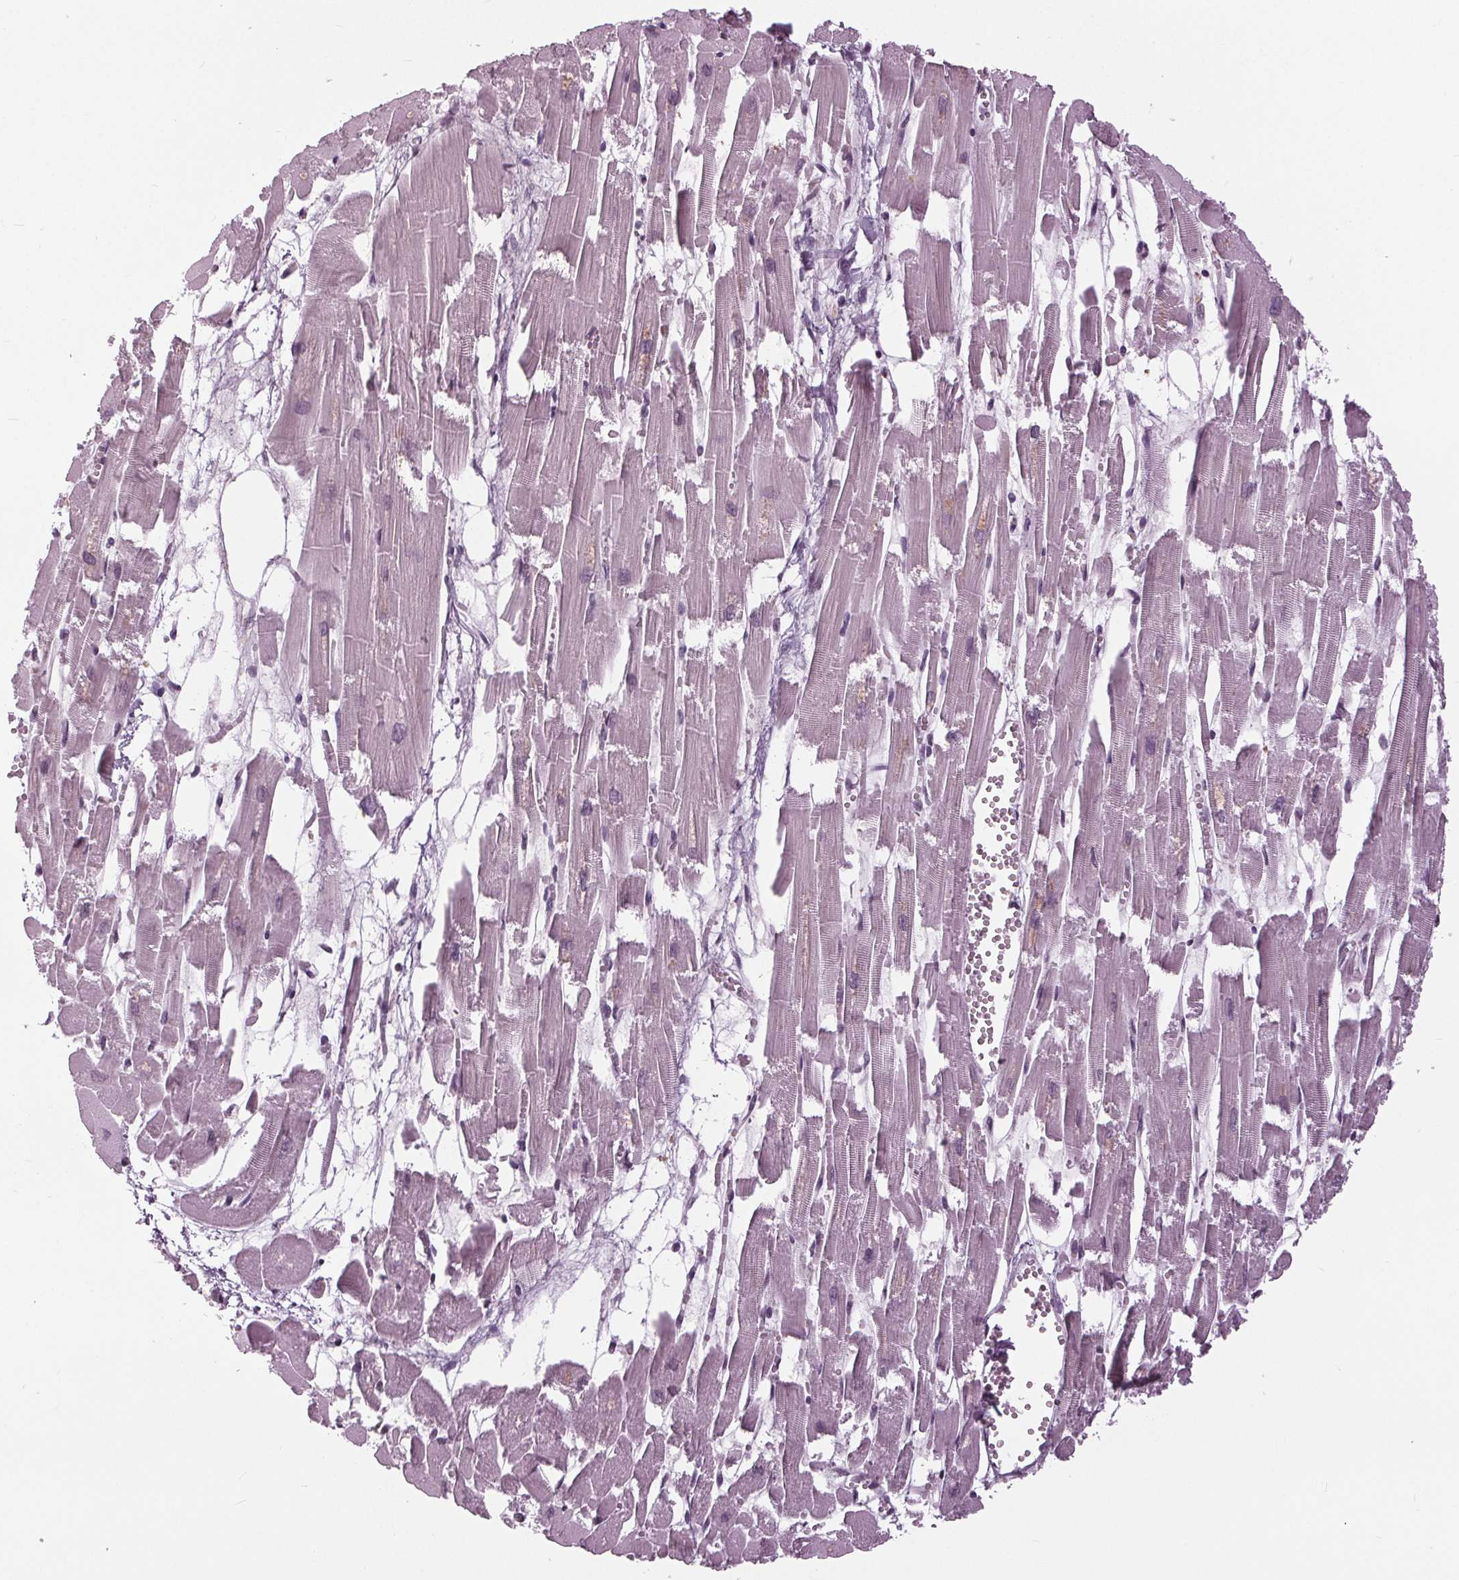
{"staining": {"intensity": "negative", "quantity": "none", "location": "none"}, "tissue": "heart muscle", "cell_type": "Cardiomyocytes", "image_type": "normal", "snomed": [{"axis": "morphology", "description": "Normal tissue, NOS"}, {"axis": "topography", "description": "Heart"}], "caption": "This photomicrograph is of normal heart muscle stained with IHC to label a protein in brown with the nuclei are counter-stained blue. There is no positivity in cardiomyocytes.", "gene": "SLC9A4", "patient": {"sex": "female", "age": 52}}